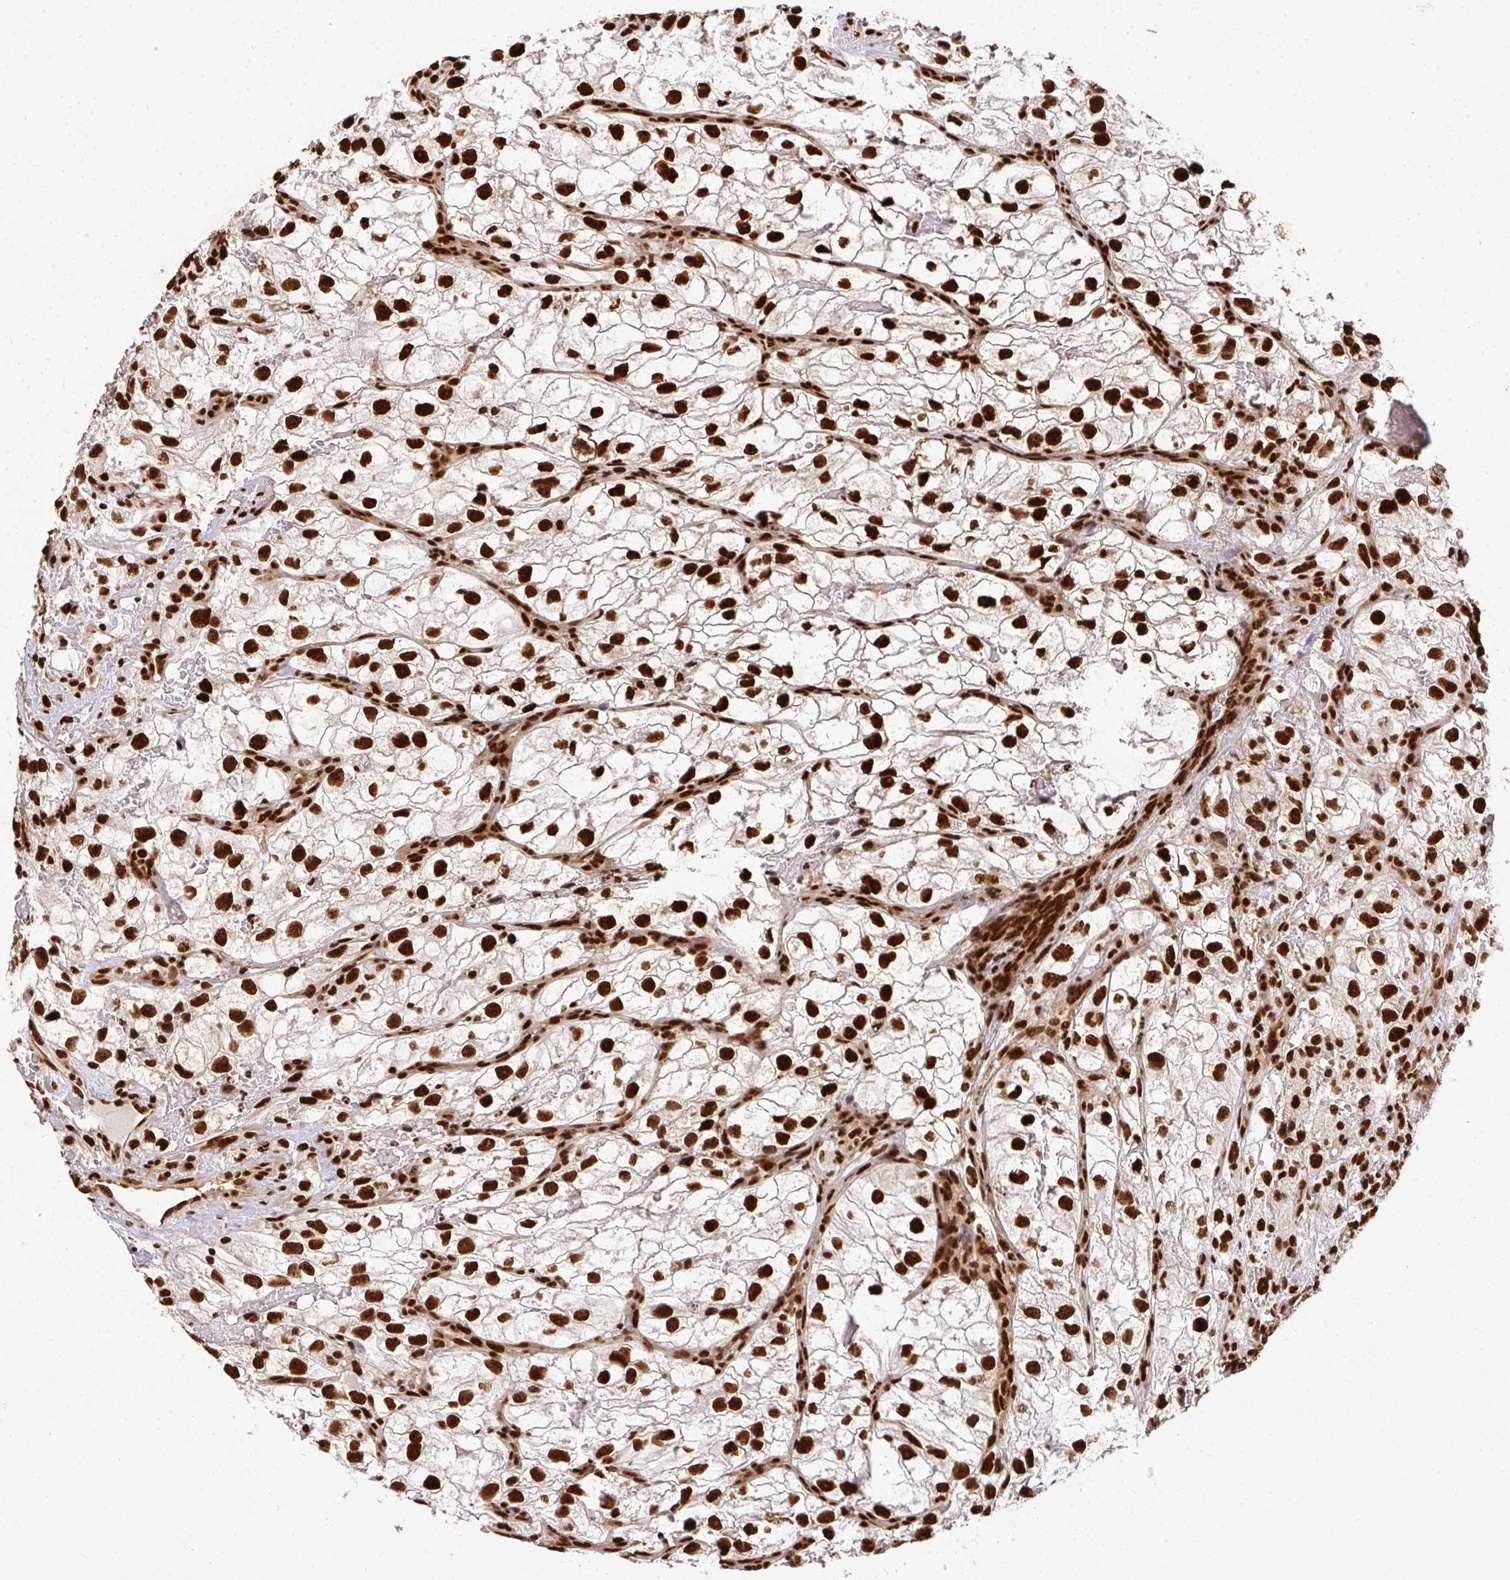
{"staining": {"intensity": "strong", "quantity": ">75%", "location": "nuclear"}, "tissue": "renal cancer", "cell_type": "Tumor cells", "image_type": "cancer", "snomed": [{"axis": "morphology", "description": "Adenocarcinoma, NOS"}, {"axis": "topography", "description": "Kidney"}], "caption": "IHC histopathology image of neoplastic tissue: human renal adenocarcinoma stained using immunohistochemistry demonstrates high levels of strong protein expression localized specifically in the nuclear of tumor cells, appearing as a nuclear brown color.", "gene": "U2AF1", "patient": {"sex": "male", "age": 59}}